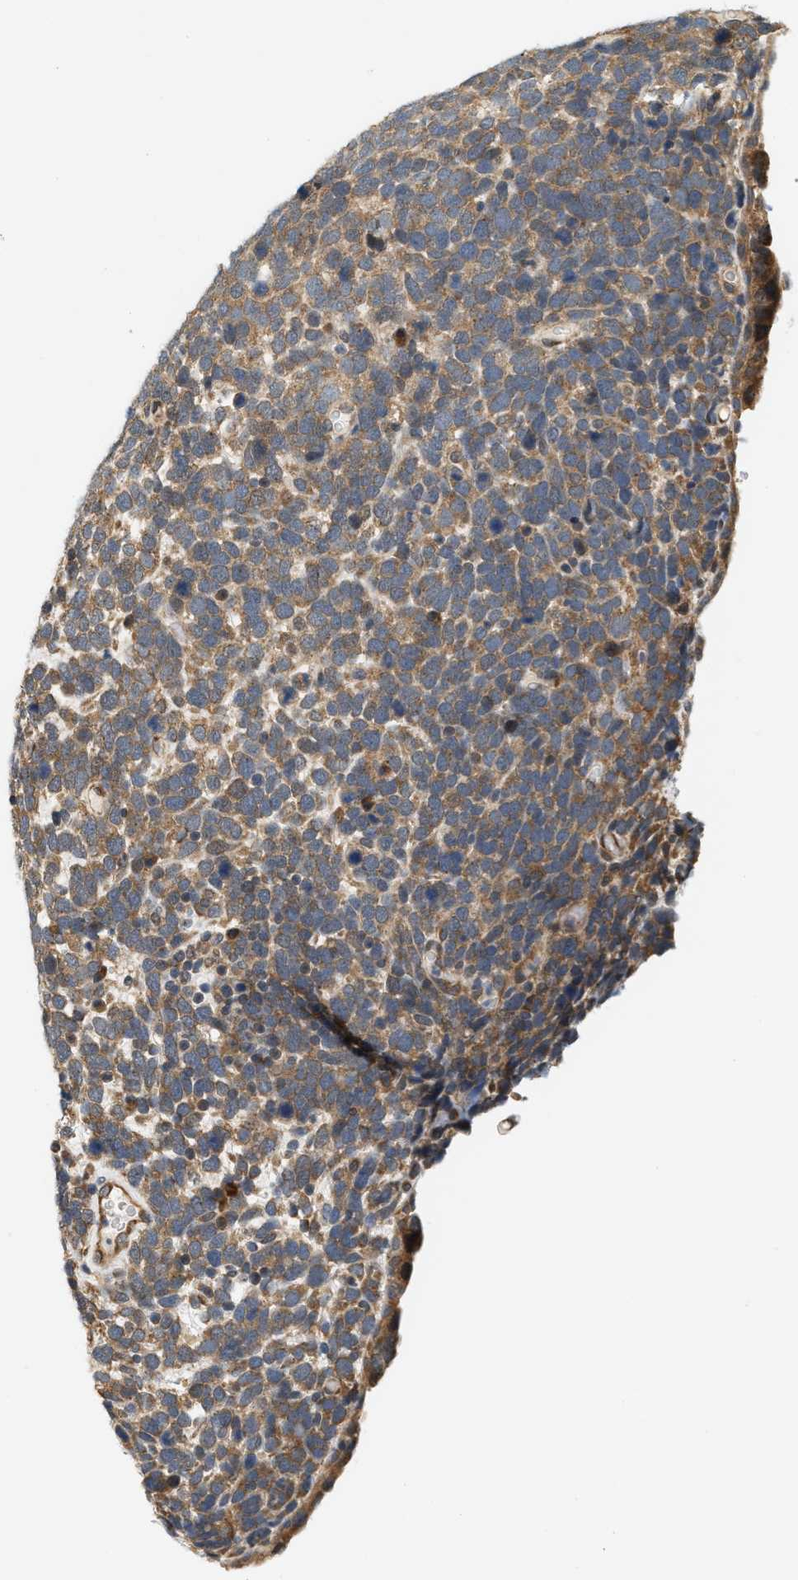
{"staining": {"intensity": "moderate", "quantity": ">75%", "location": "cytoplasmic/membranous"}, "tissue": "urothelial cancer", "cell_type": "Tumor cells", "image_type": "cancer", "snomed": [{"axis": "morphology", "description": "Urothelial carcinoma, High grade"}, {"axis": "topography", "description": "Urinary bladder"}], "caption": "Immunohistochemical staining of urothelial cancer displays medium levels of moderate cytoplasmic/membranous staining in about >75% of tumor cells.", "gene": "GIGYF1", "patient": {"sex": "female", "age": 82}}